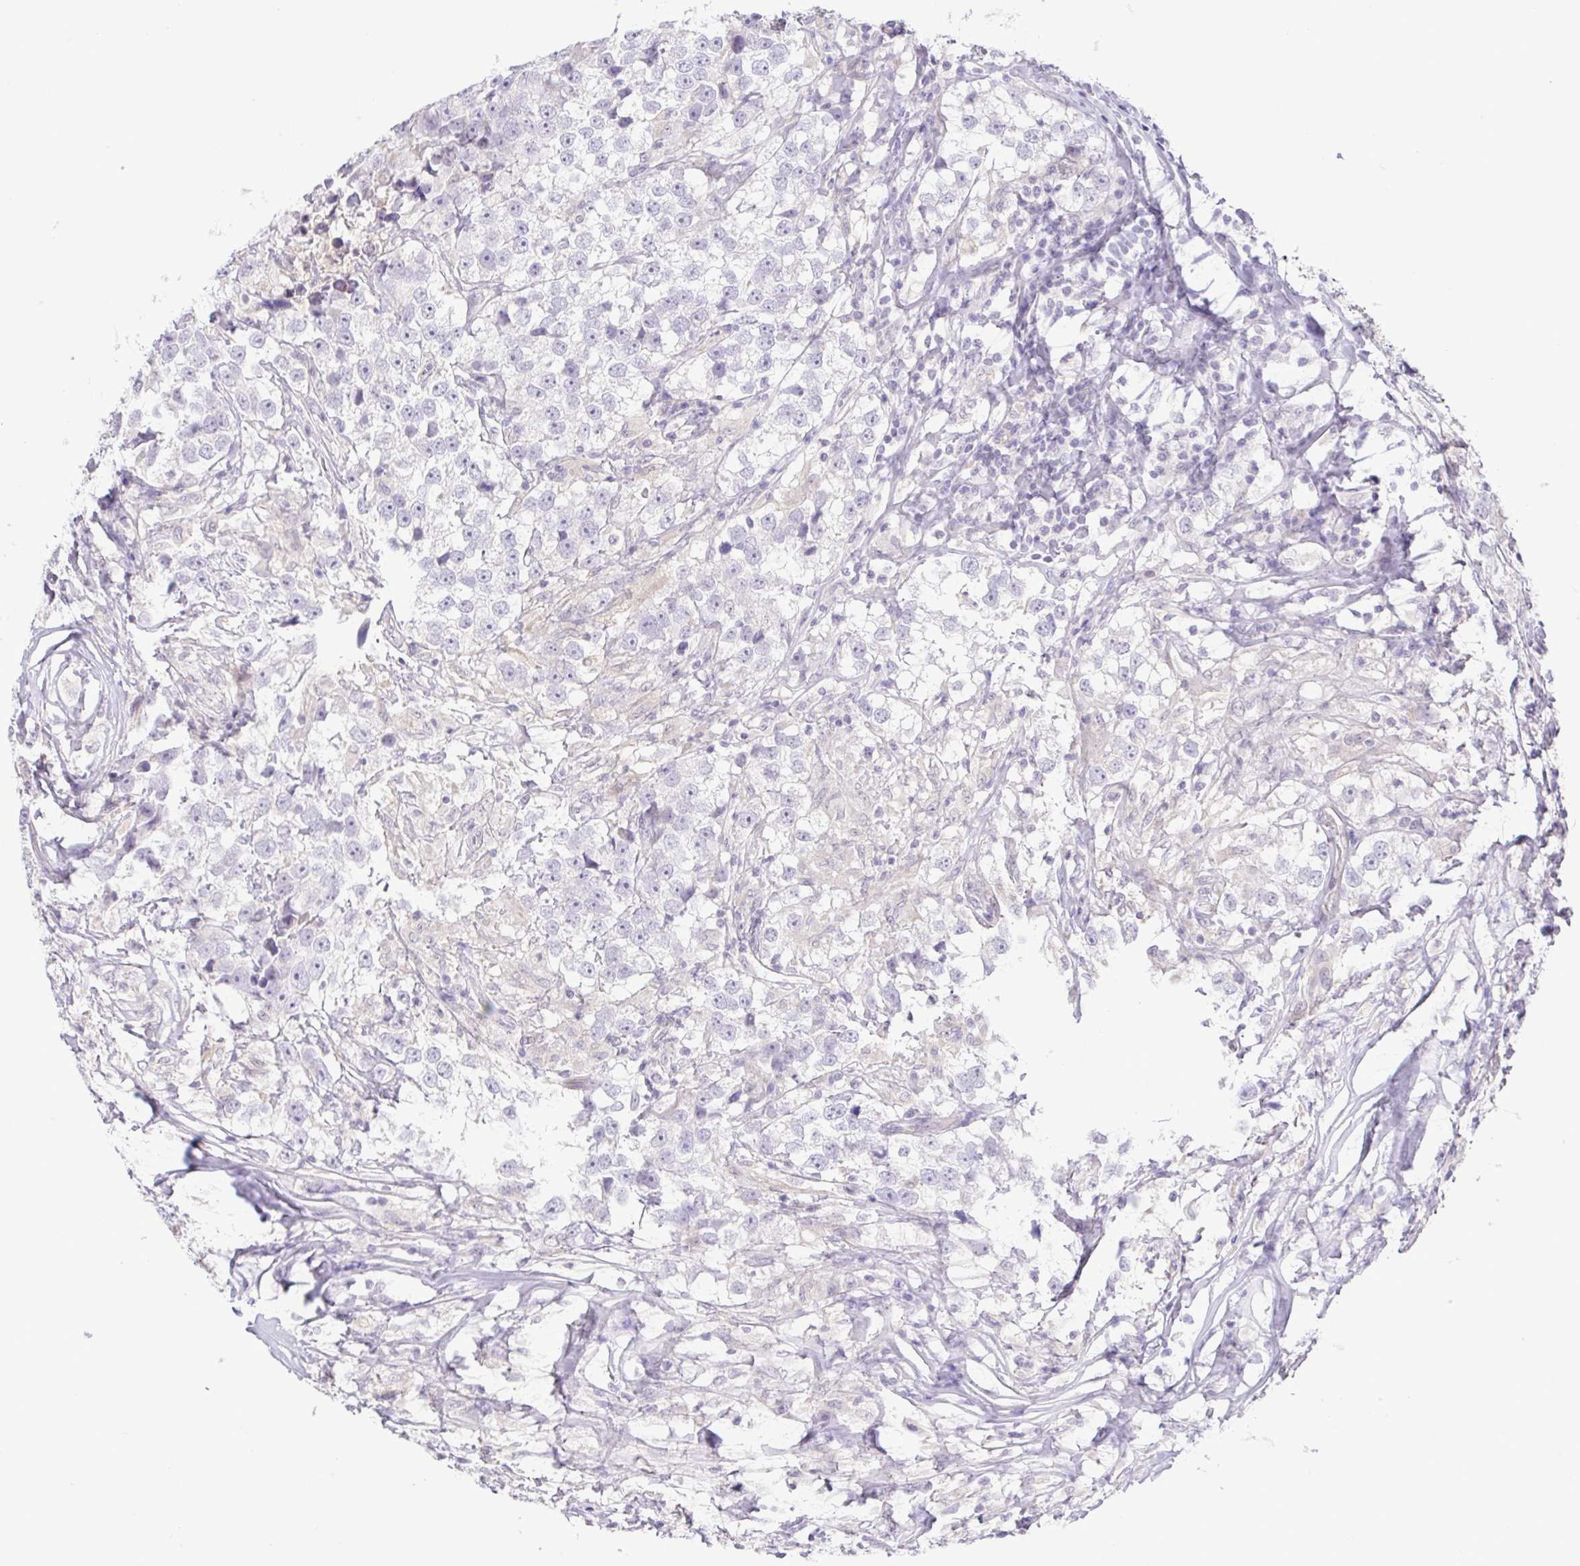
{"staining": {"intensity": "negative", "quantity": "none", "location": "none"}, "tissue": "testis cancer", "cell_type": "Tumor cells", "image_type": "cancer", "snomed": [{"axis": "morphology", "description": "Seminoma, NOS"}, {"axis": "topography", "description": "Testis"}], "caption": "Protein analysis of testis cancer displays no significant positivity in tumor cells.", "gene": "IL1RN", "patient": {"sex": "male", "age": 46}}